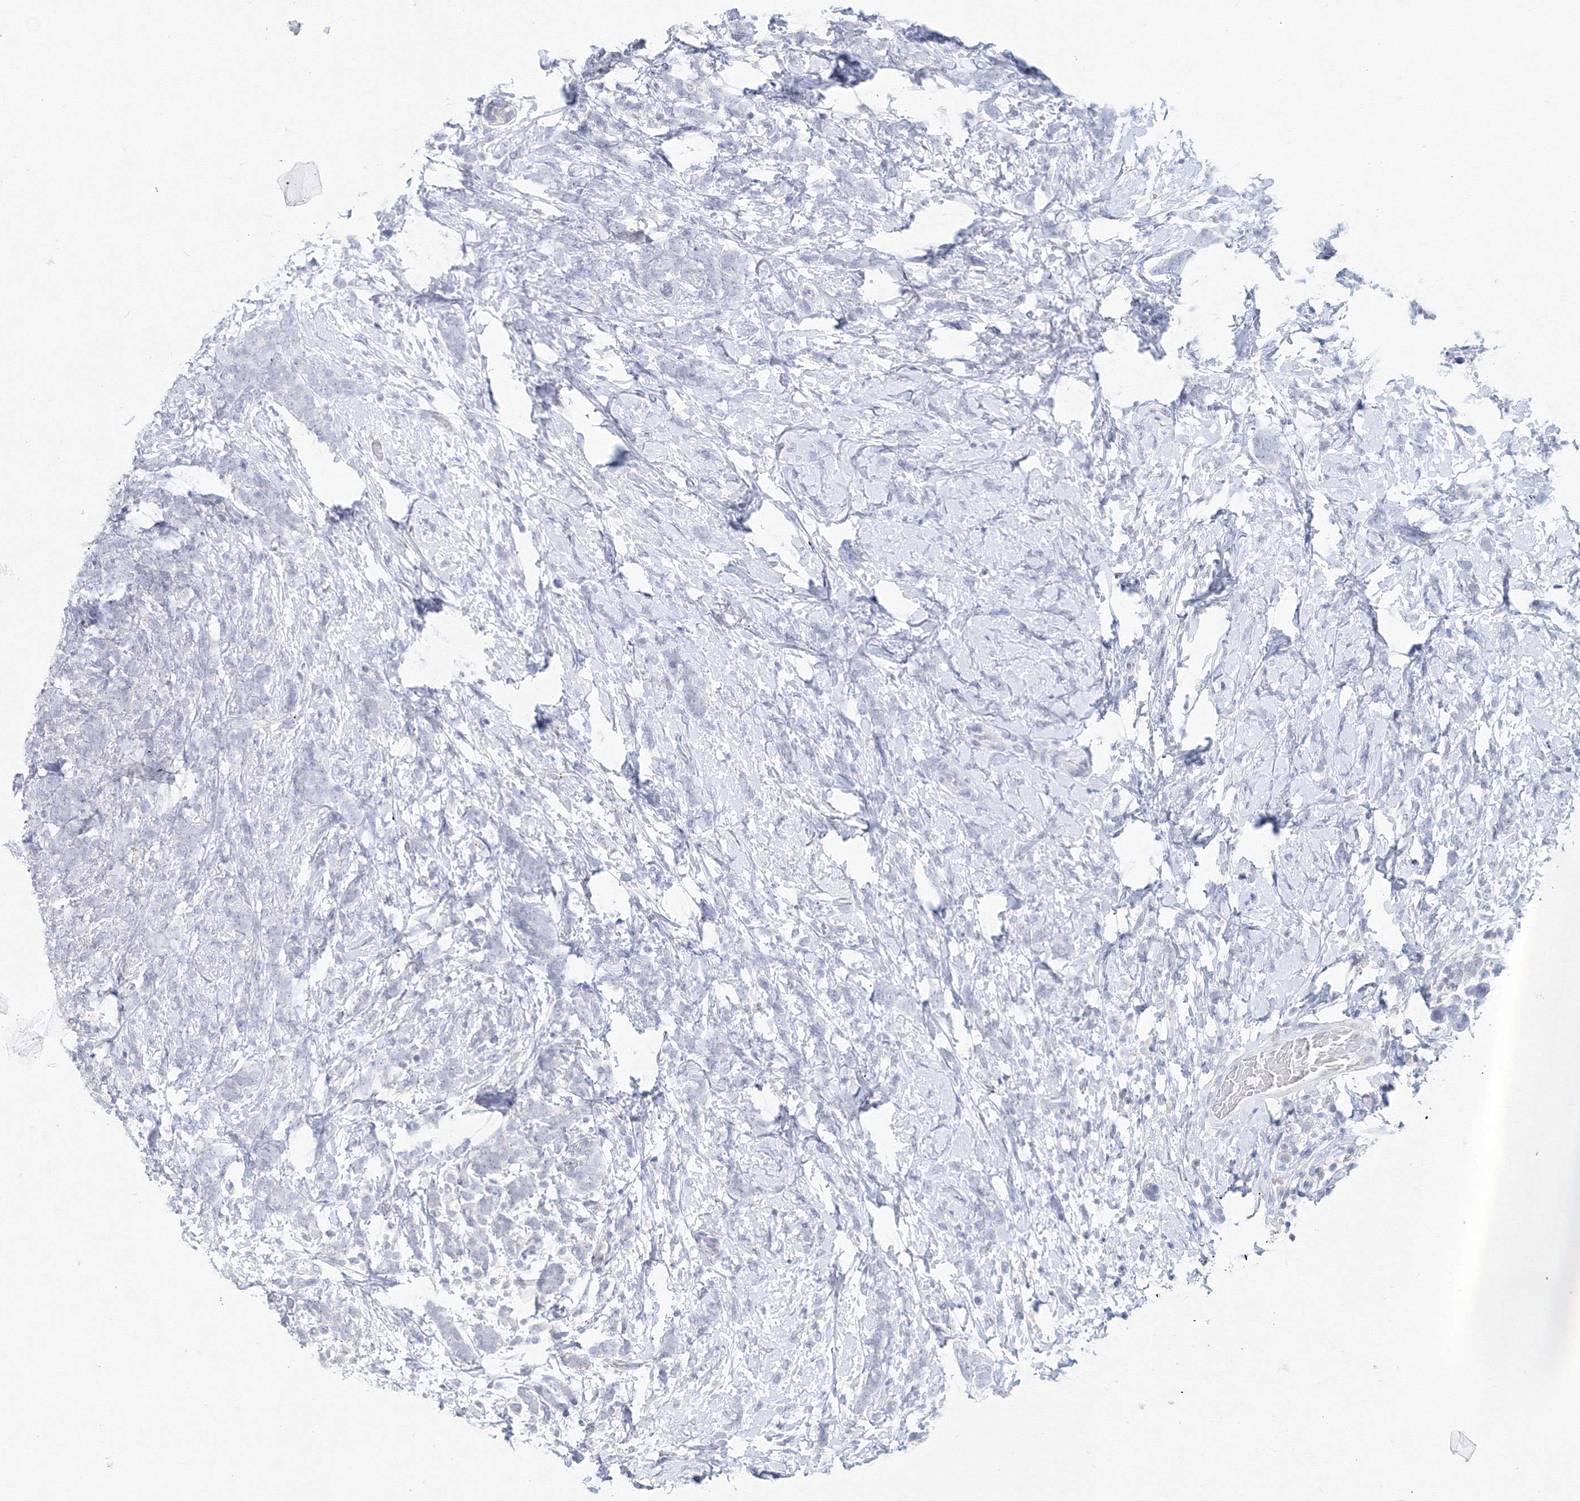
{"staining": {"intensity": "negative", "quantity": "none", "location": "none"}, "tissue": "breast cancer", "cell_type": "Tumor cells", "image_type": "cancer", "snomed": [{"axis": "morphology", "description": "Lobular carcinoma"}, {"axis": "topography", "description": "Breast"}], "caption": "Immunohistochemistry image of neoplastic tissue: breast cancer stained with DAB (3,3'-diaminobenzidine) exhibits no significant protein expression in tumor cells. (DAB immunohistochemistry, high magnification).", "gene": "SLC7A7", "patient": {"sex": "female", "age": 58}}